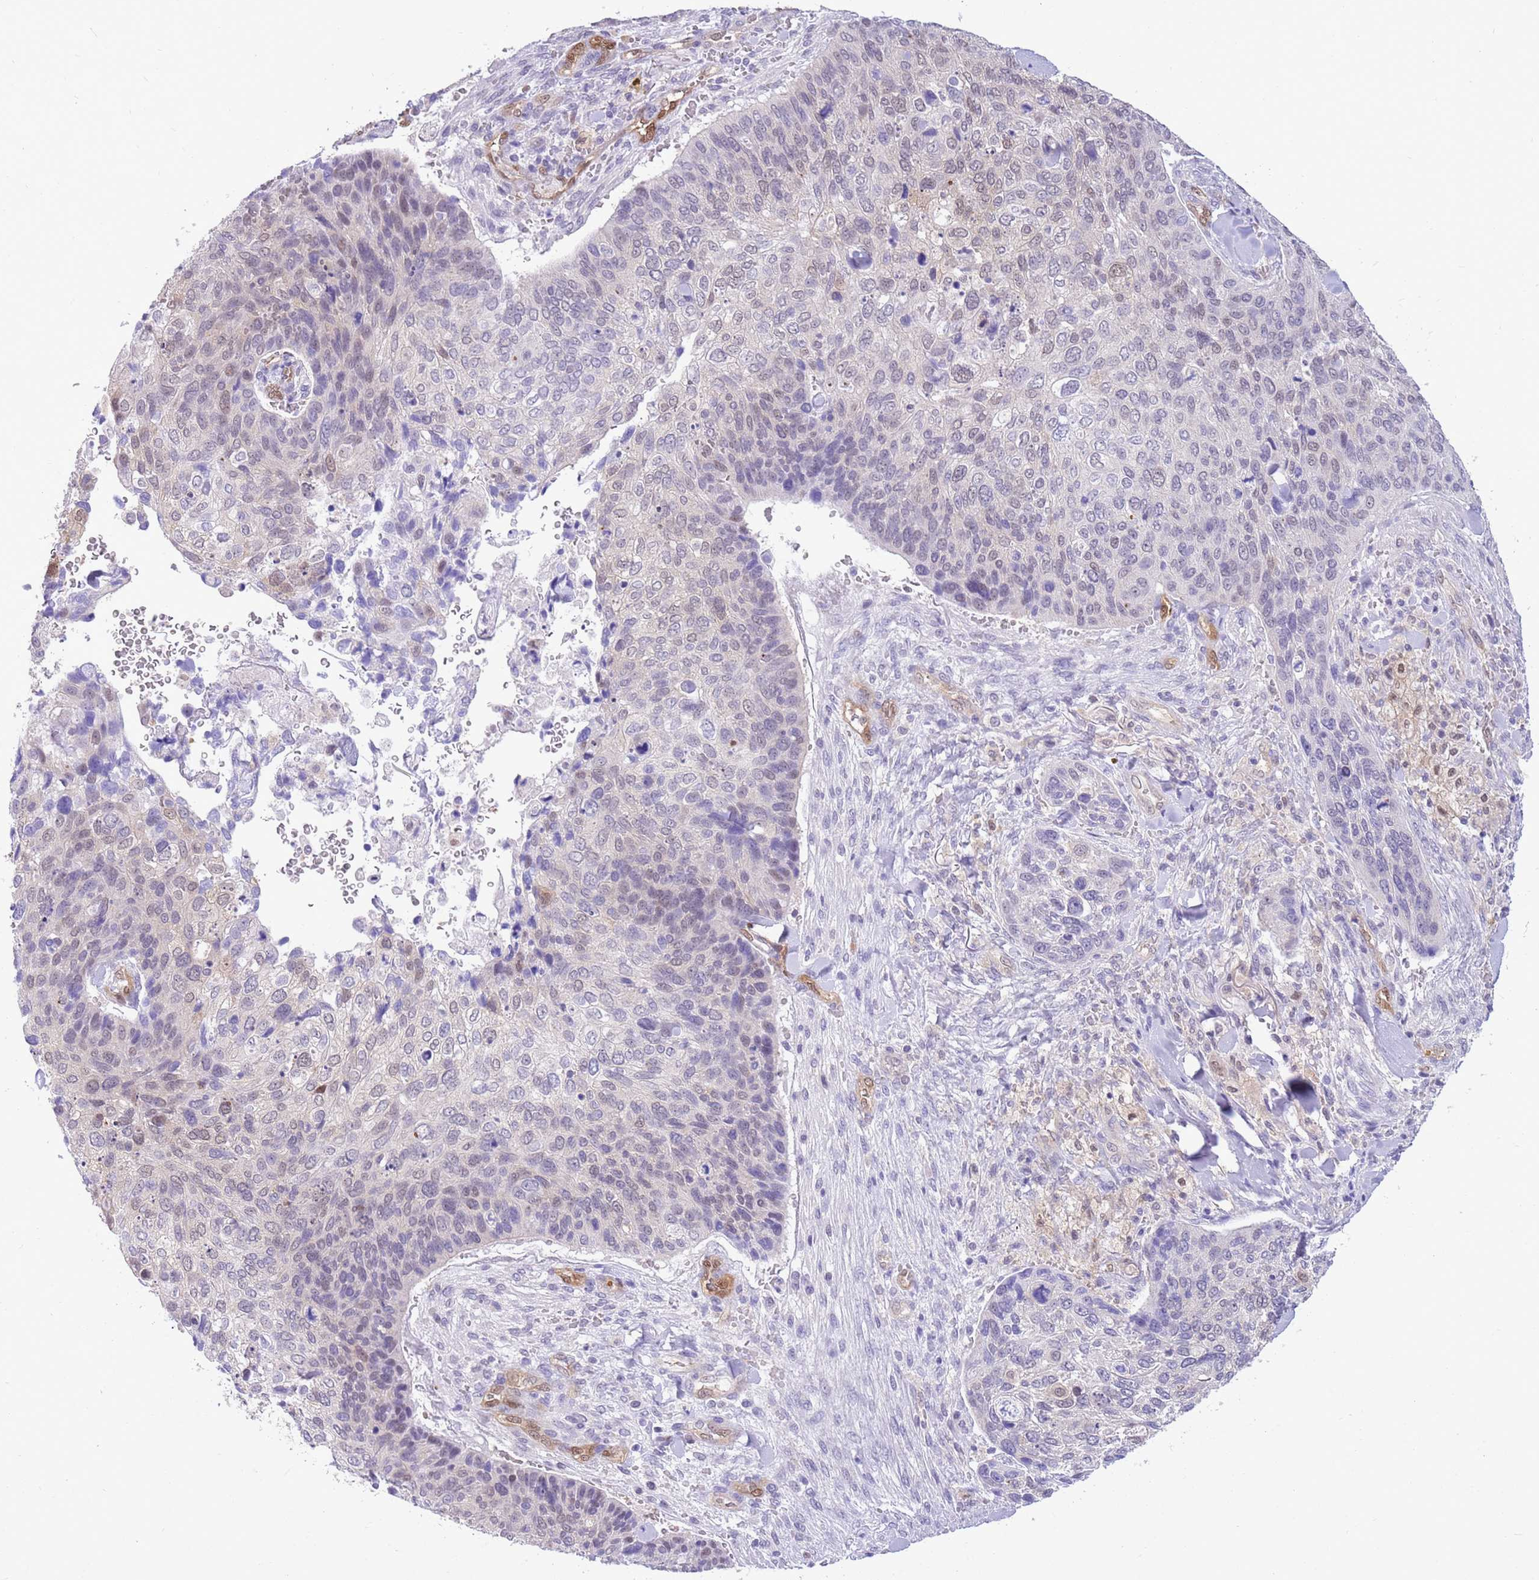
{"staining": {"intensity": "weak", "quantity": "<25%", "location": "nuclear"}, "tissue": "skin cancer", "cell_type": "Tumor cells", "image_type": "cancer", "snomed": [{"axis": "morphology", "description": "Basal cell carcinoma"}, {"axis": "topography", "description": "Skin"}], "caption": "DAB (3,3'-diaminobenzidine) immunohistochemical staining of human skin cancer (basal cell carcinoma) displays no significant positivity in tumor cells.", "gene": "DDI2", "patient": {"sex": "female", "age": 74}}